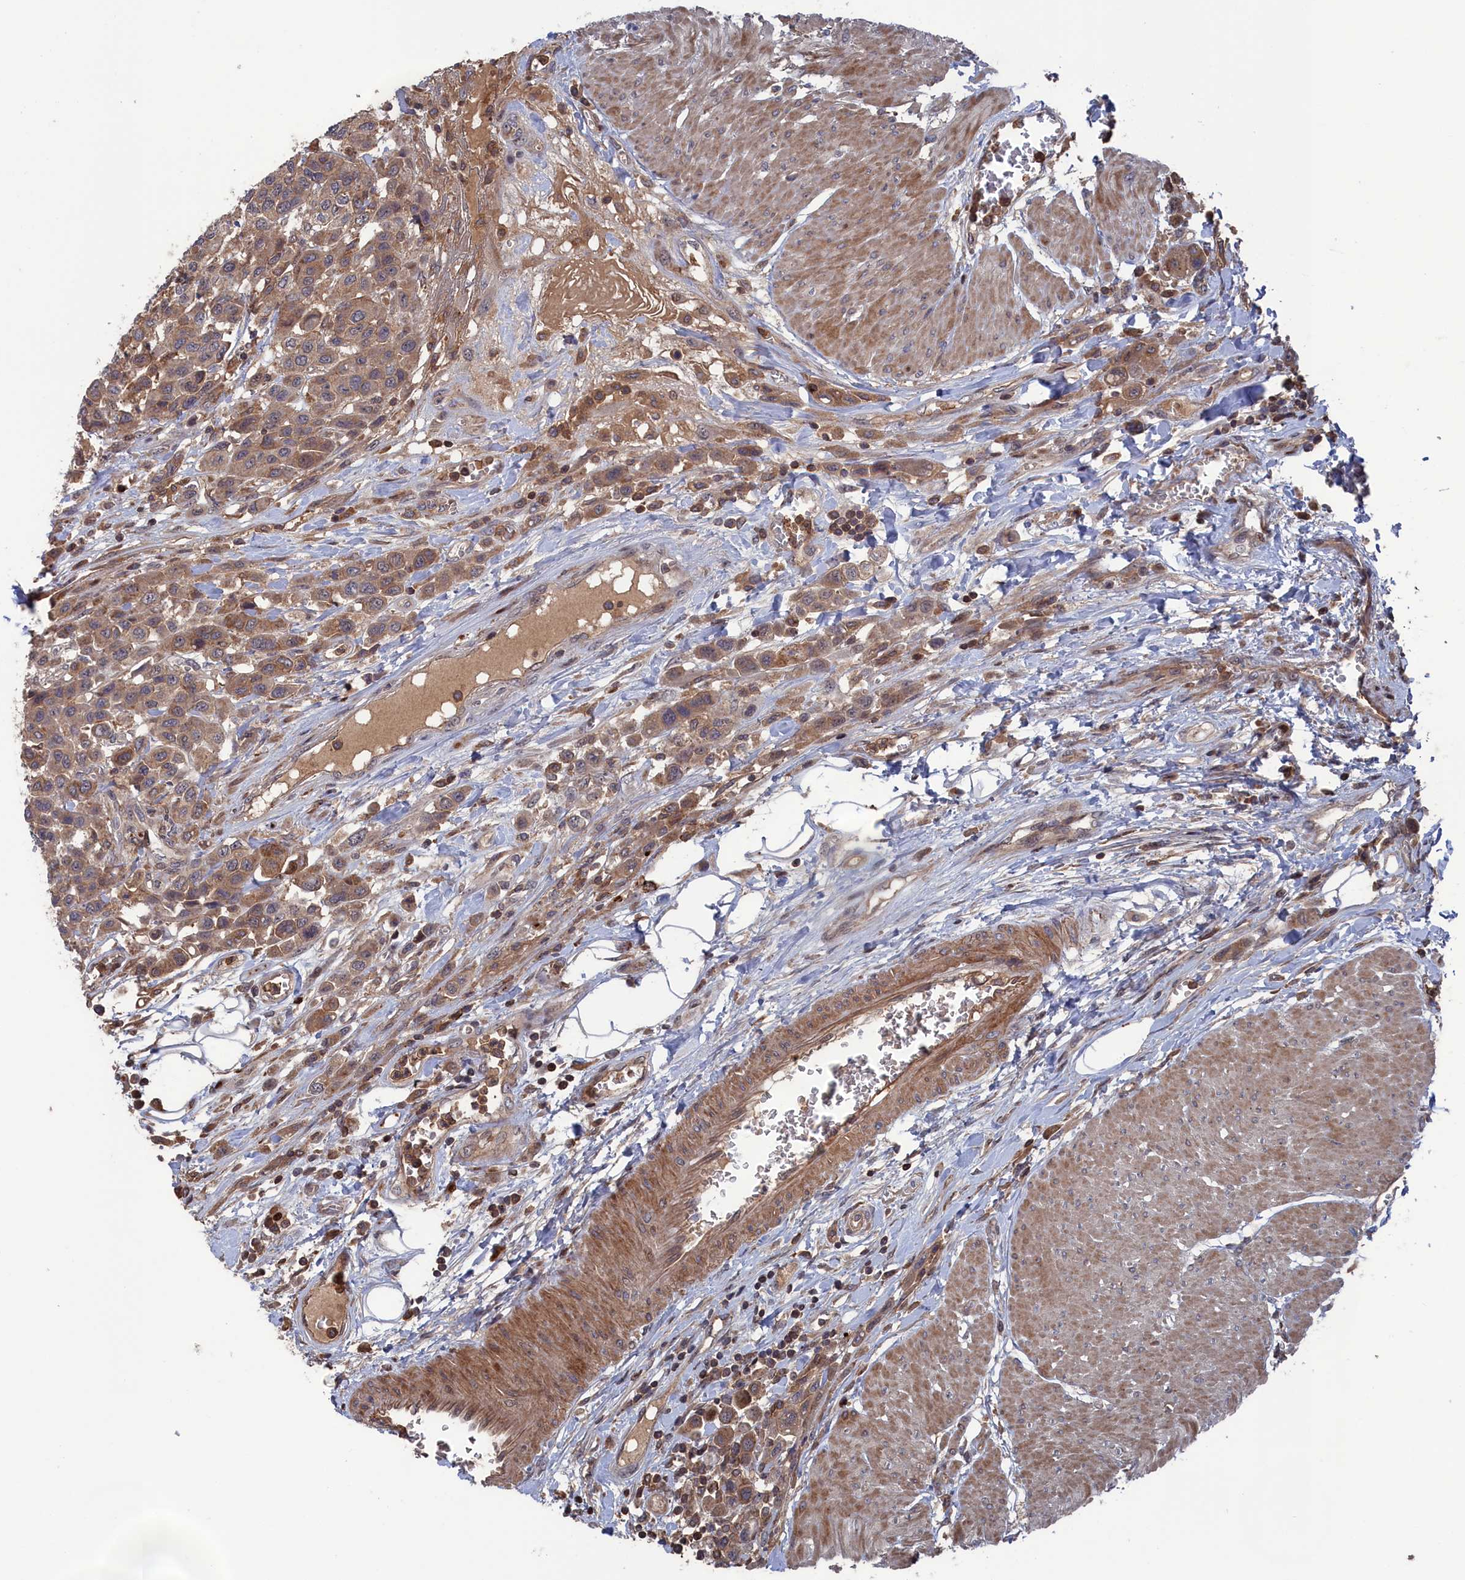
{"staining": {"intensity": "moderate", "quantity": ">75%", "location": "cytoplasmic/membranous"}, "tissue": "urothelial cancer", "cell_type": "Tumor cells", "image_type": "cancer", "snomed": [{"axis": "morphology", "description": "Urothelial carcinoma, High grade"}, {"axis": "topography", "description": "Urinary bladder"}], "caption": "A micrograph showing moderate cytoplasmic/membranous staining in approximately >75% of tumor cells in urothelial cancer, as visualized by brown immunohistochemical staining.", "gene": "PLA2G15", "patient": {"sex": "male", "age": 50}}